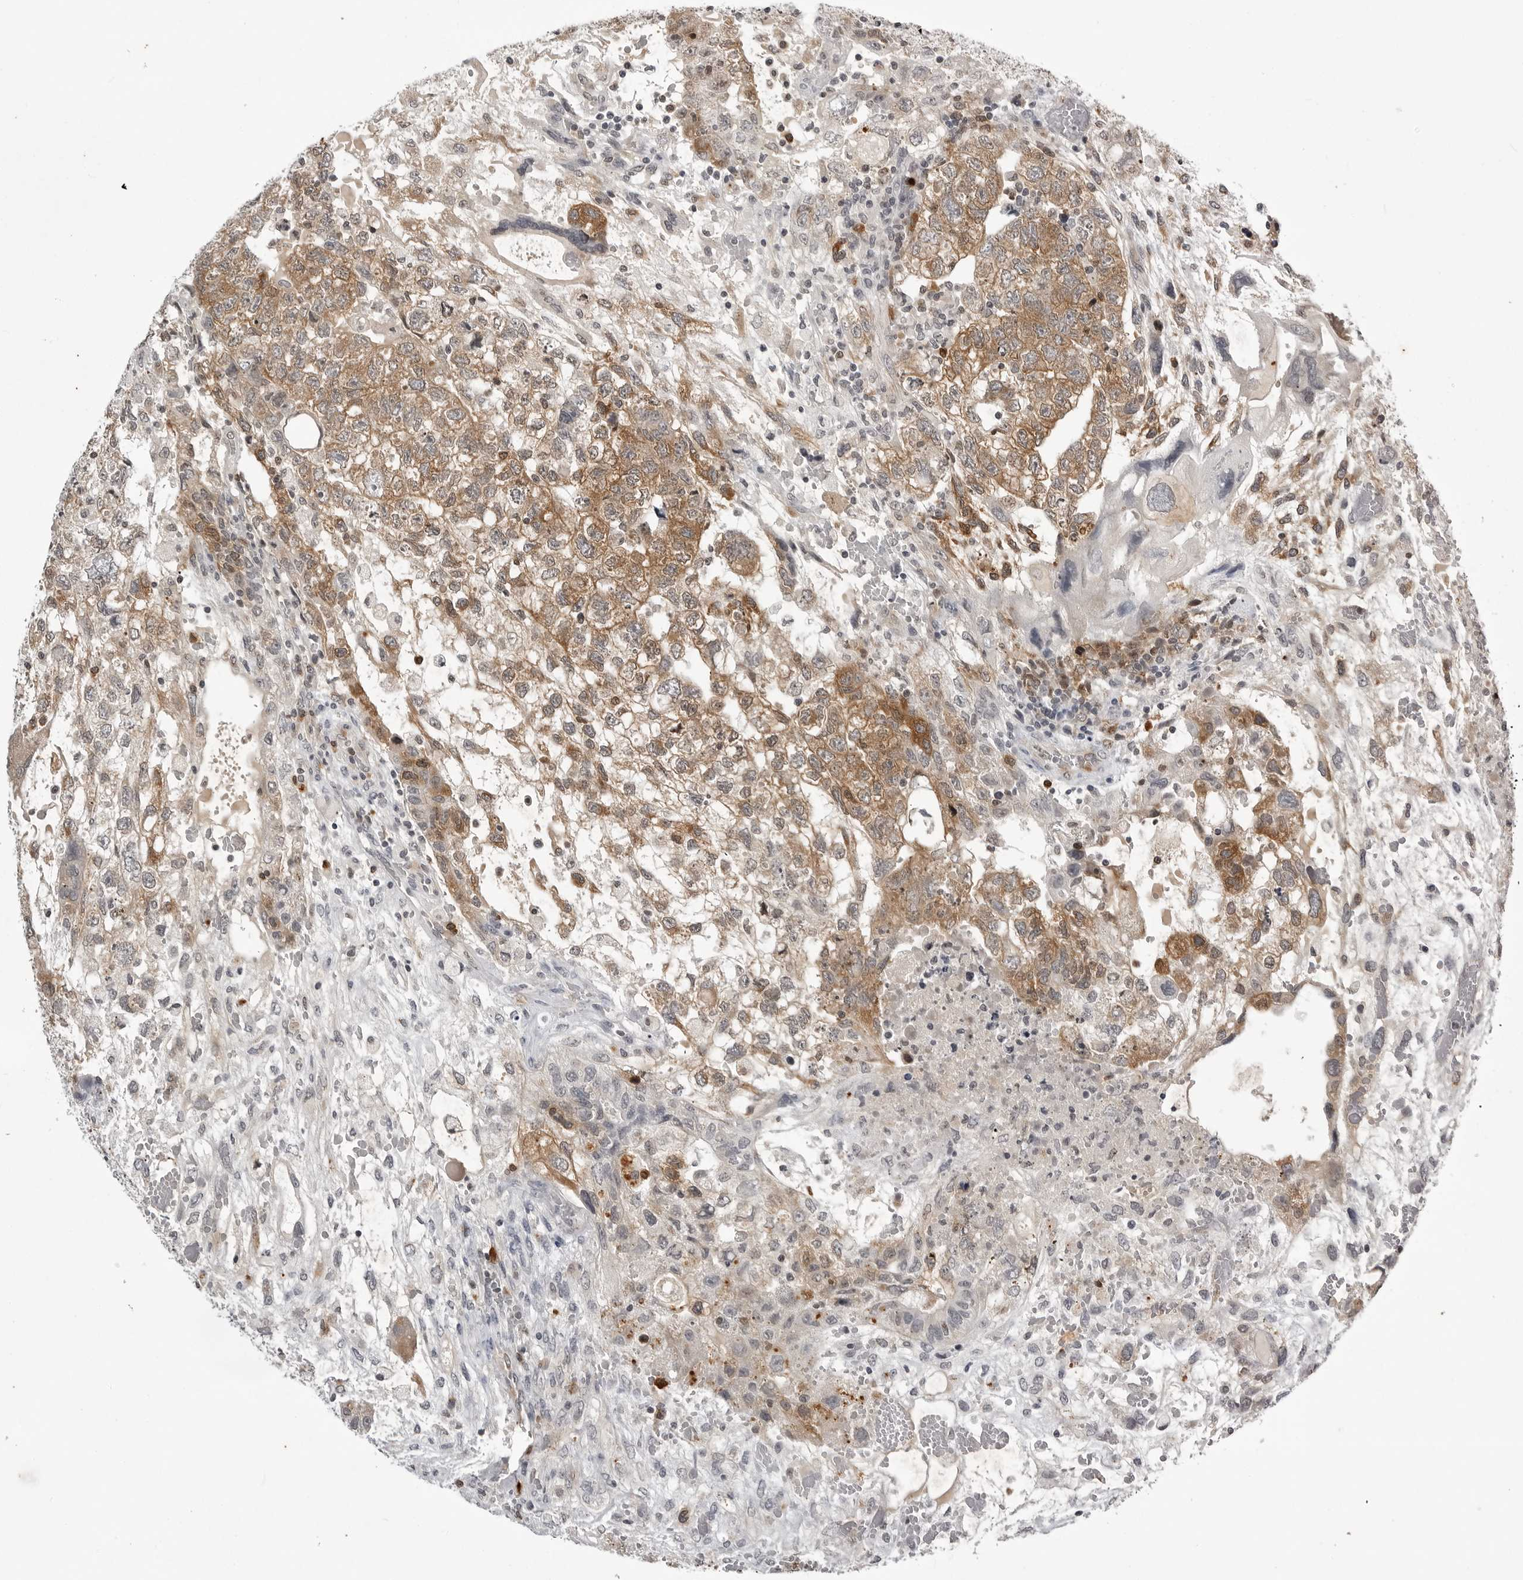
{"staining": {"intensity": "moderate", "quantity": ">75%", "location": "cytoplasmic/membranous"}, "tissue": "testis cancer", "cell_type": "Tumor cells", "image_type": "cancer", "snomed": [{"axis": "morphology", "description": "Carcinoma, Embryonal, NOS"}, {"axis": "topography", "description": "Testis"}], "caption": "This image displays immunohistochemistry staining of testis cancer, with medium moderate cytoplasmic/membranous expression in about >75% of tumor cells.", "gene": "RRM1", "patient": {"sex": "male", "age": 36}}